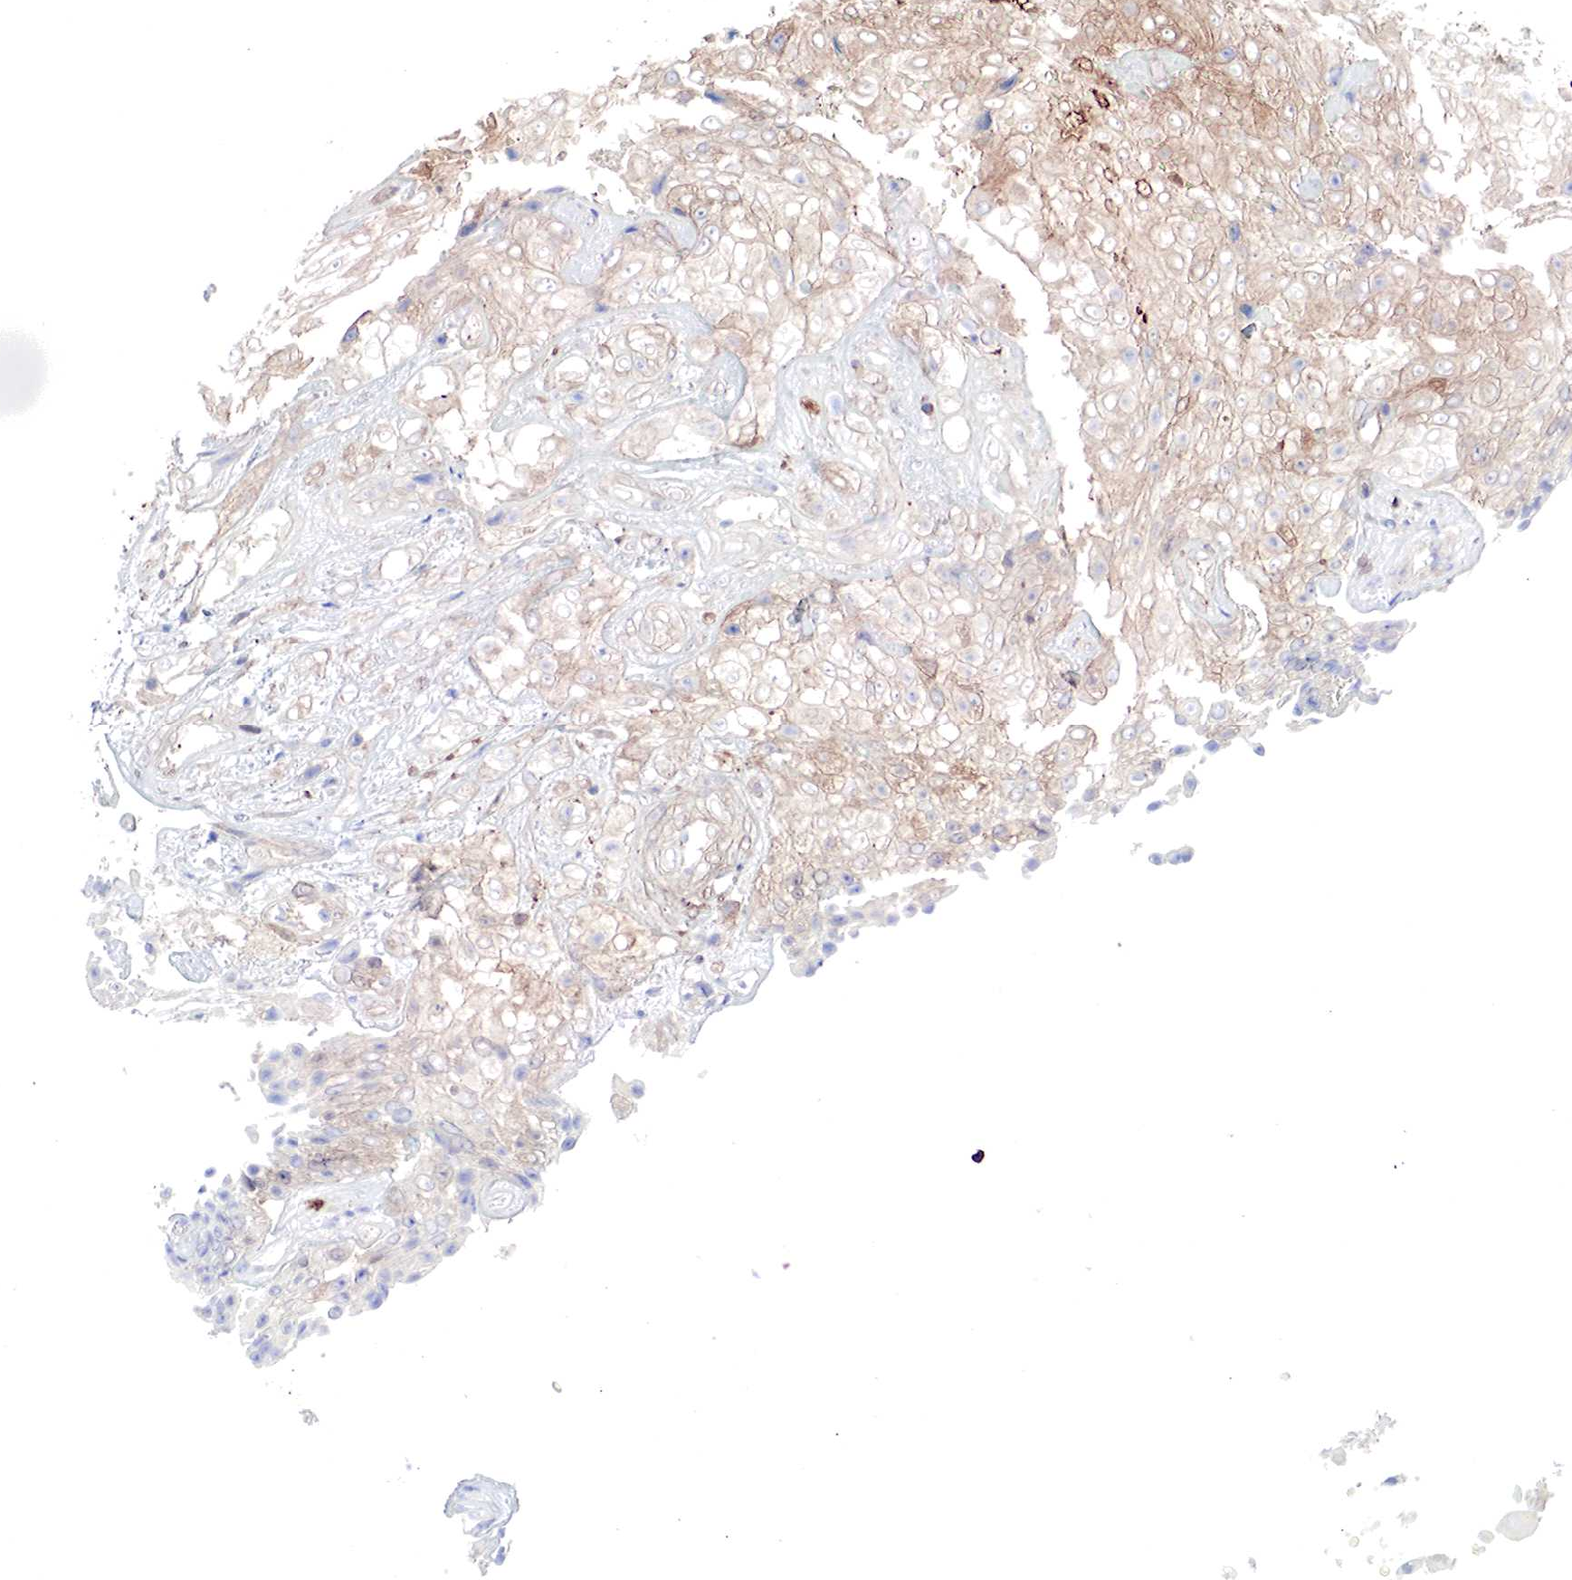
{"staining": {"intensity": "weak", "quantity": "<25%", "location": "cytoplasmic/membranous"}, "tissue": "urothelial cancer", "cell_type": "Tumor cells", "image_type": "cancer", "snomed": [{"axis": "morphology", "description": "Urothelial carcinoma, High grade"}, {"axis": "topography", "description": "Urinary bladder"}], "caption": "DAB (3,3'-diaminobenzidine) immunohistochemical staining of human urothelial cancer shows no significant expression in tumor cells.", "gene": "G6PD", "patient": {"sex": "male", "age": 56}}